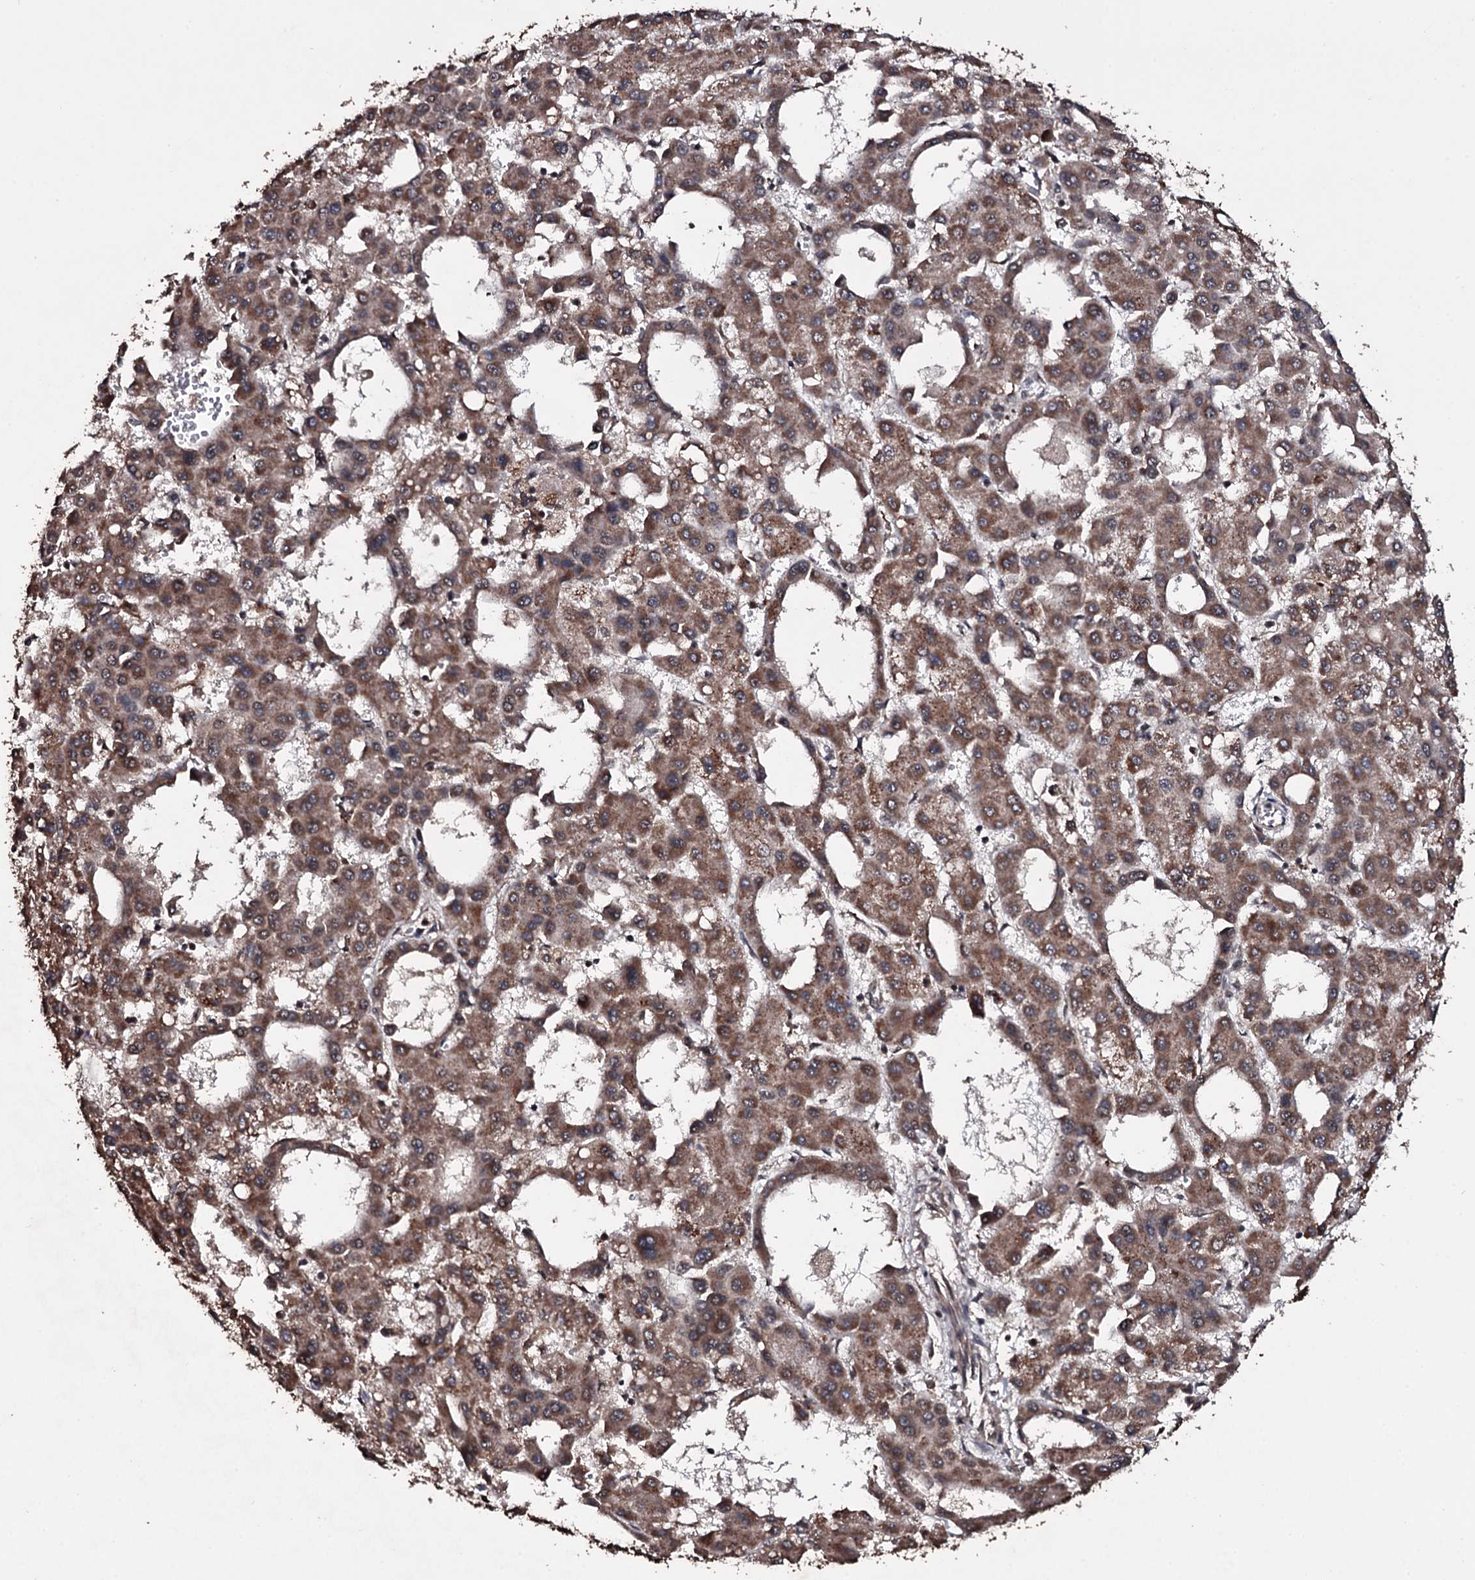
{"staining": {"intensity": "moderate", "quantity": ">75%", "location": "cytoplasmic/membranous"}, "tissue": "liver cancer", "cell_type": "Tumor cells", "image_type": "cancer", "snomed": [{"axis": "morphology", "description": "Carcinoma, Hepatocellular, NOS"}, {"axis": "topography", "description": "Liver"}], "caption": "An image of liver hepatocellular carcinoma stained for a protein exhibits moderate cytoplasmic/membranous brown staining in tumor cells.", "gene": "MRPS31", "patient": {"sex": "male", "age": 47}}